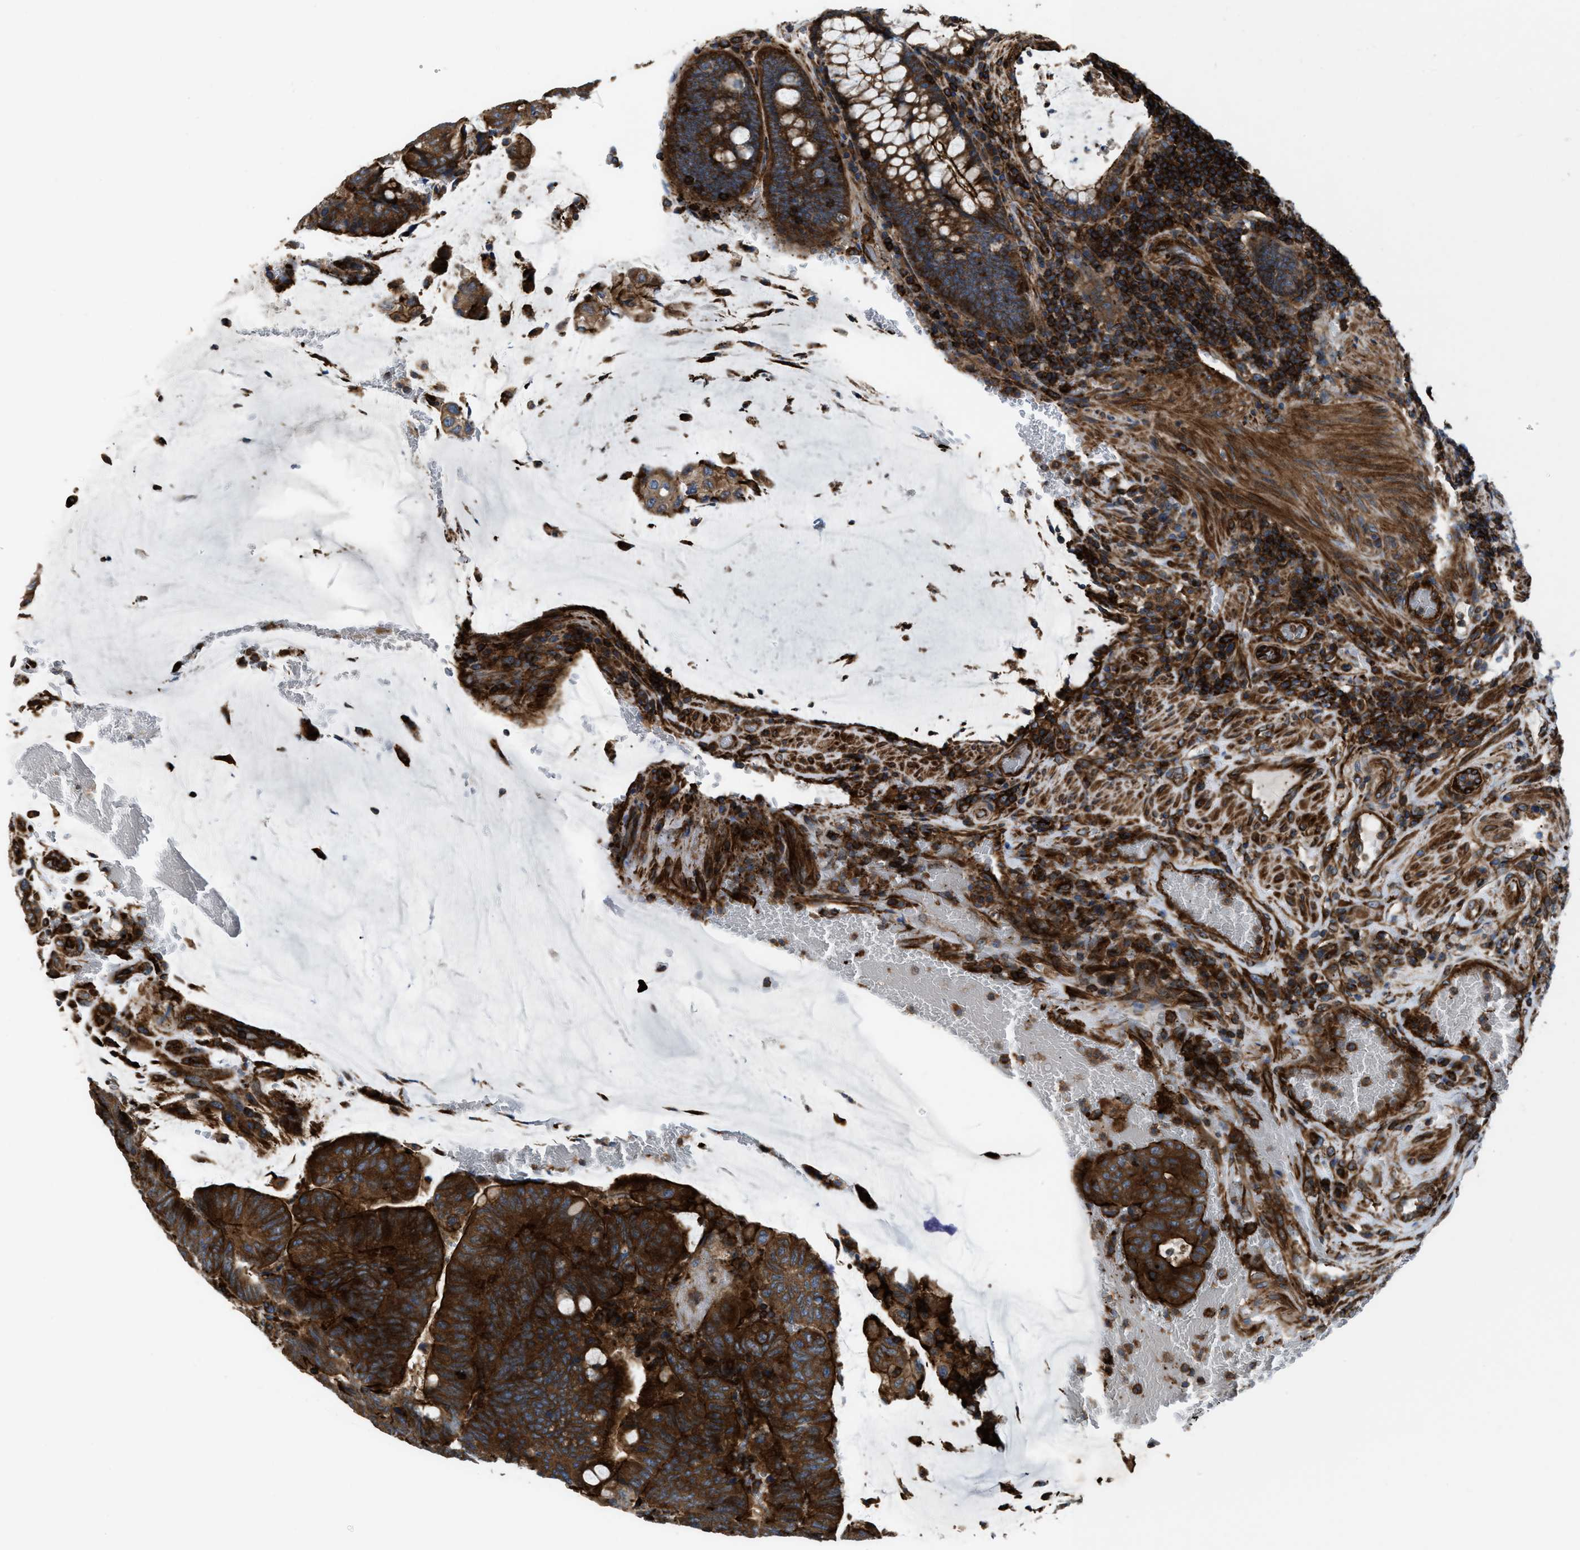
{"staining": {"intensity": "strong", "quantity": ">75%", "location": "cytoplasmic/membranous"}, "tissue": "colorectal cancer", "cell_type": "Tumor cells", "image_type": "cancer", "snomed": [{"axis": "morphology", "description": "Normal tissue, NOS"}, {"axis": "morphology", "description": "Adenocarcinoma, NOS"}, {"axis": "topography", "description": "Rectum"}, {"axis": "topography", "description": "Peripheral nerve tissue"}], "caption": "Colorectal cancer stained for a protein reveals strong cytoplasmic/membranous positivity in tumor cells. Immunohistochemistry stains the protein in brown and the nuclei are stained blue.", "gene": "EGLN1", "patient": {"sex": "male", "age": 92}}